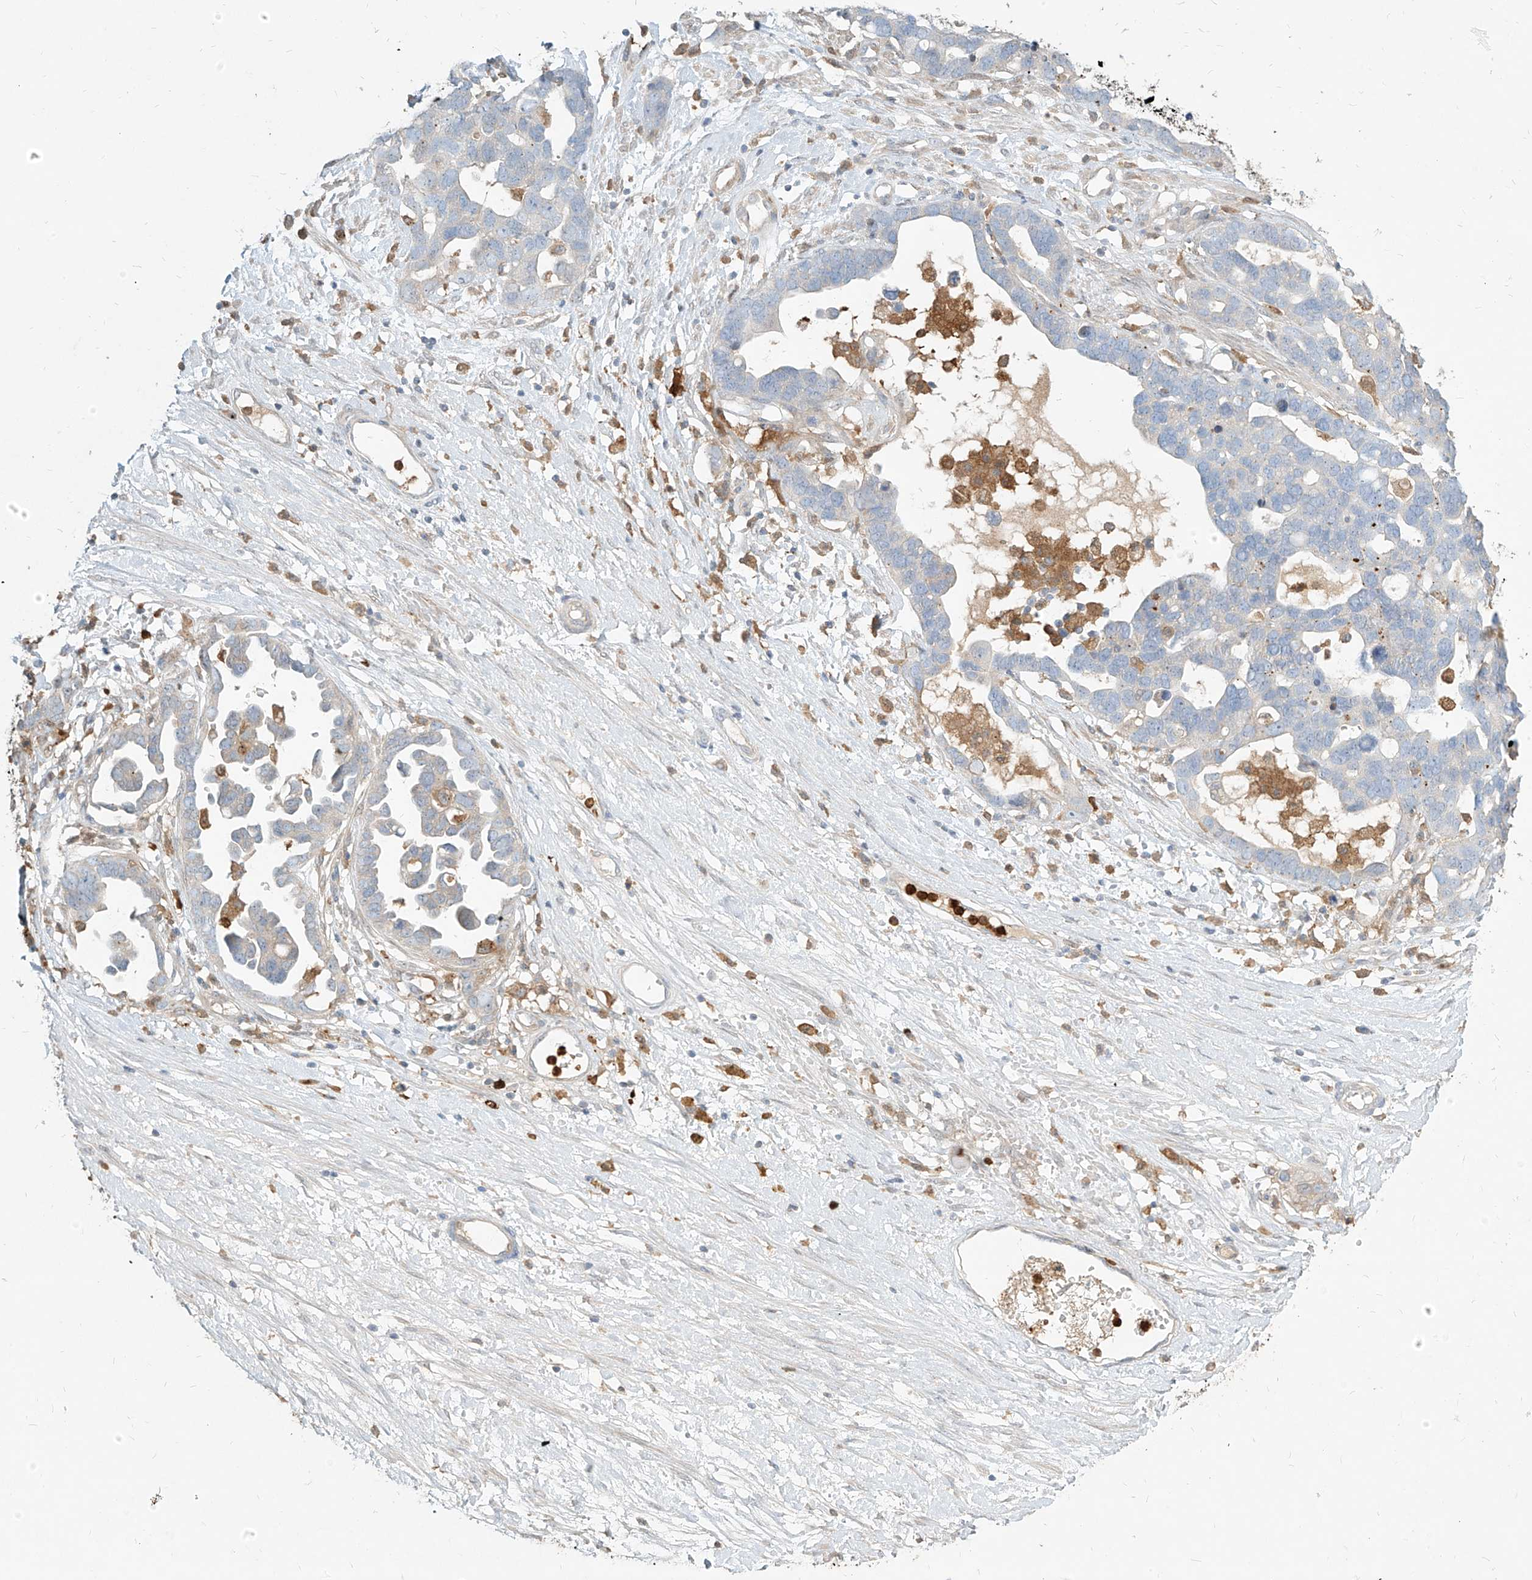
{"staining": {"intensity": "negative", "quantity": "none", "location": "none"}, "tissue": "ovarian cancer", "cell_type": "Tumor cells", "image_type": "cancer", "snomed": [{"axis": "morphology", "description": "Cystadenocarcinoma, serous, NOS"}, {"axis": "topography", "description": "Ovary"}], "caption": "Human serous cystadenocarcinoma (ovarian) stained for a protein using IHC demonstrates no expression in tumor cells.", "gene": "PGD", "patient": {"sex": "female", "age": 54}}